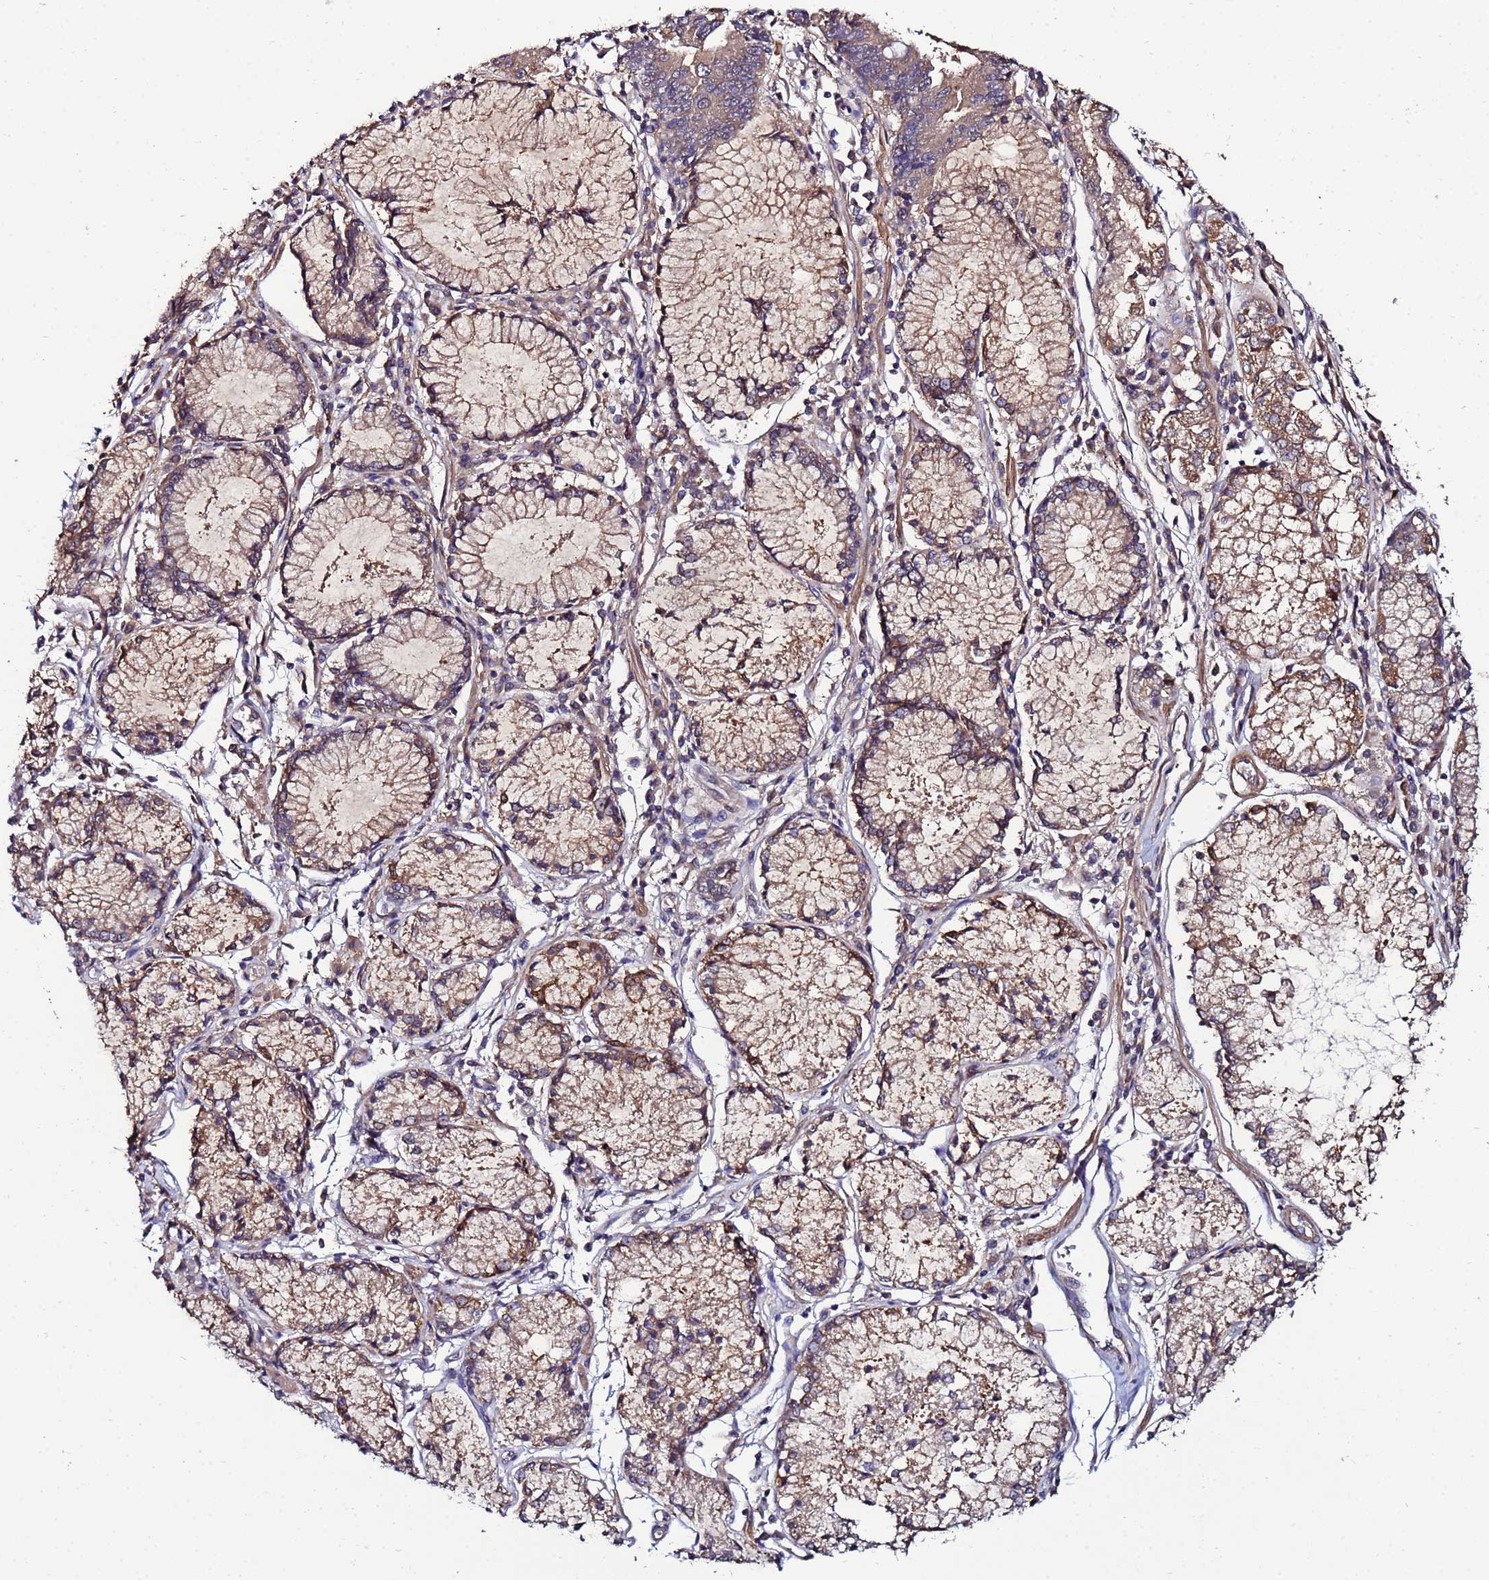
{"staining": {"intensity": "weak", "quantity": ">75%", "location": "cytoplasmic/membranous"}, "tissue": "stomach cancer", "cell_type": "Tumor cells", "image_type": "cancer", "snomed": [{"axis": "morphology", "description": "Adenocarcinoma, NOS"}, {"axis": "topography", "description": "Stomach"}], "caption": "A brown stain highlights weak cytoplasmic/membranous expression of a protein in human stomach cancer tumor cells.", "gene": "NAXE", "patient": {"sex": "male", "age": 59}}